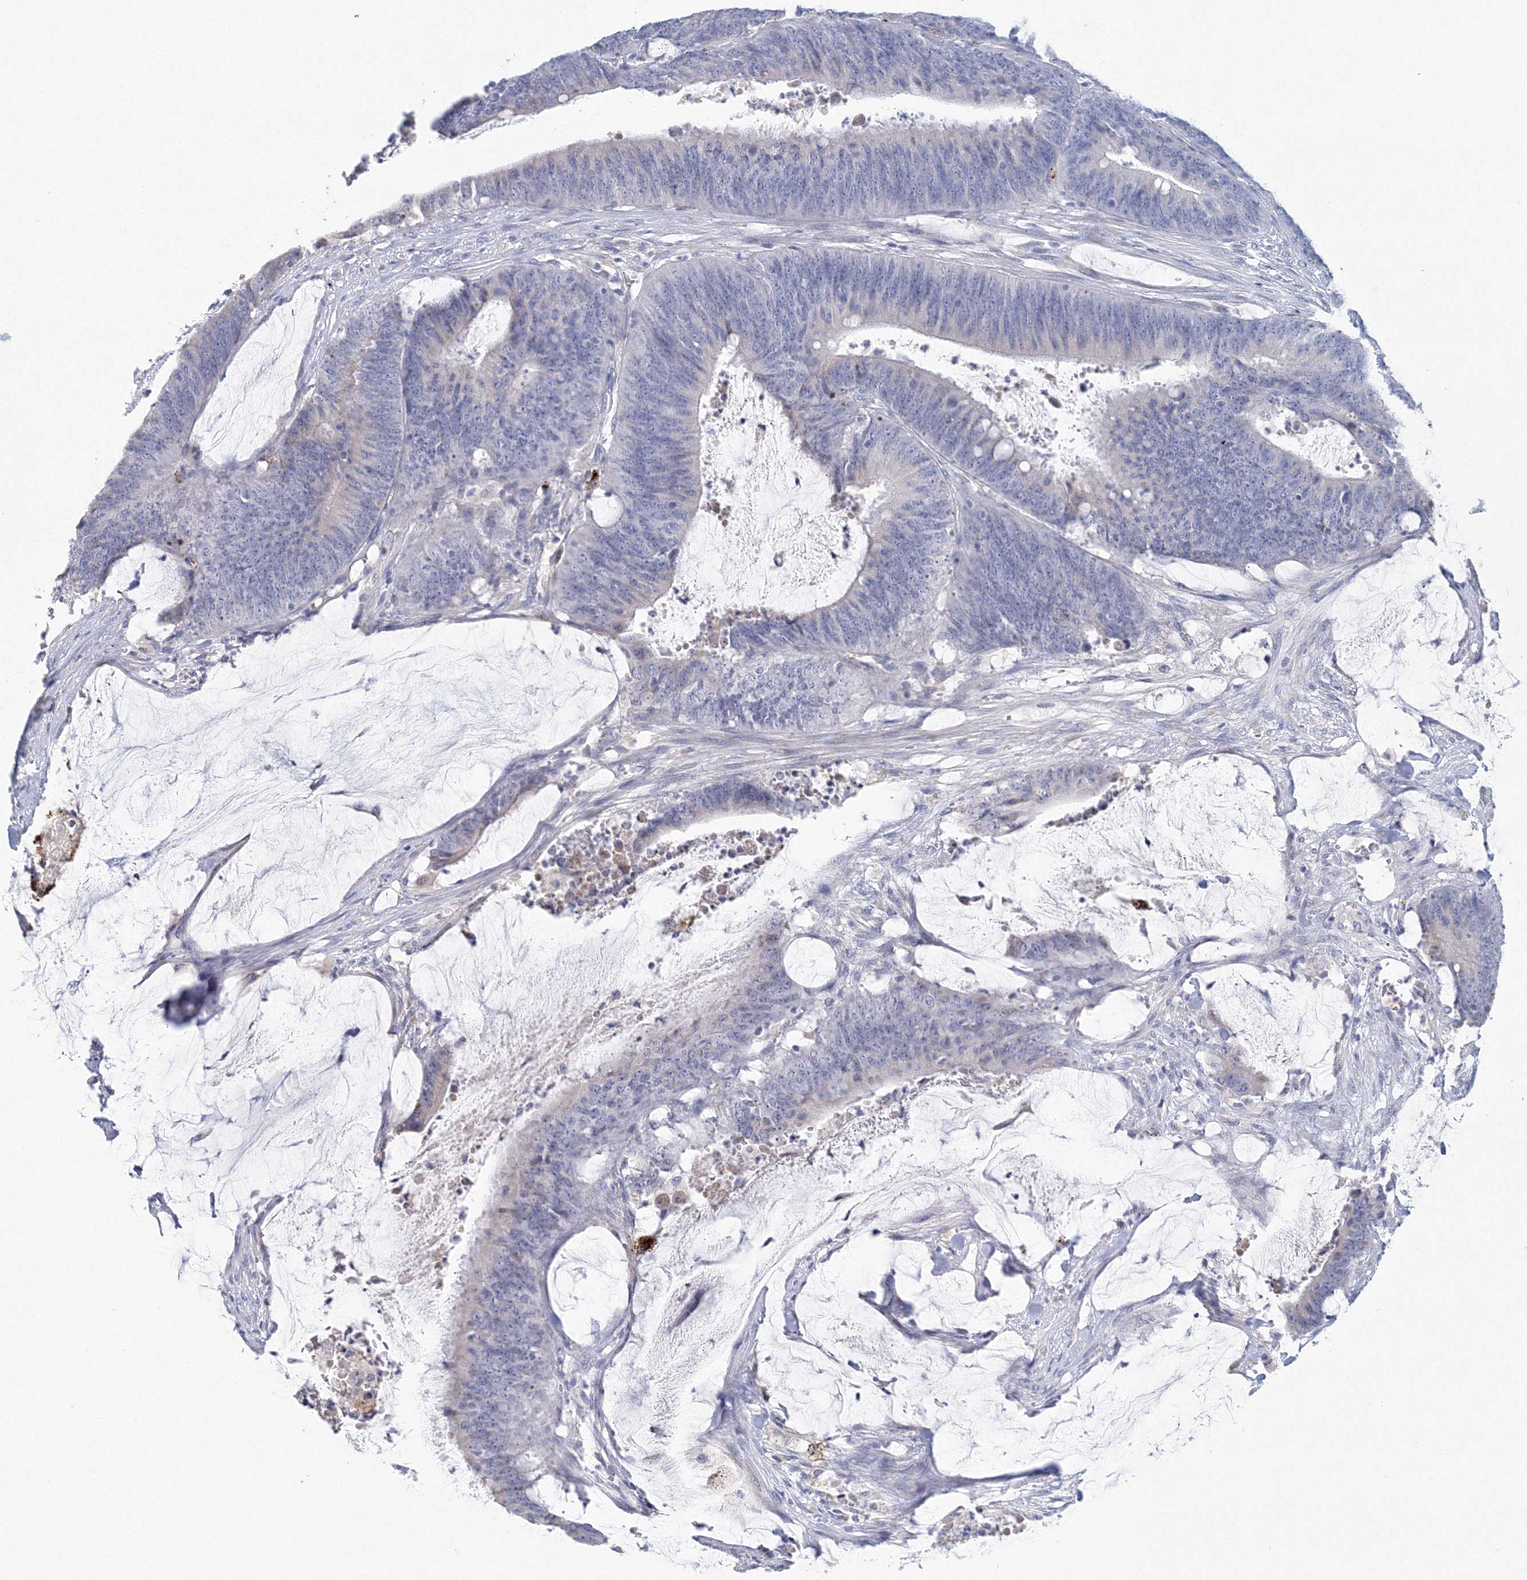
{"staining": {"intensity": "negative", "quantity": "none", "location": "none"}, "tissue": "colorectal cancer", "cell_type": "Tumor cells", "image_type": "cancer", "snomed": [{"axis": "morphology", "description": "Adenocarcinoma, NOS"}, {"axis": "topography", "description": "Rectum"}], "caption": "IHC of human colorectal cancer shows no expression in tumor cells. (IHC, brightfield microscopy, high magnification).", "gene": "VSIG1", "patient": {"sex": "female", "age": 66}}